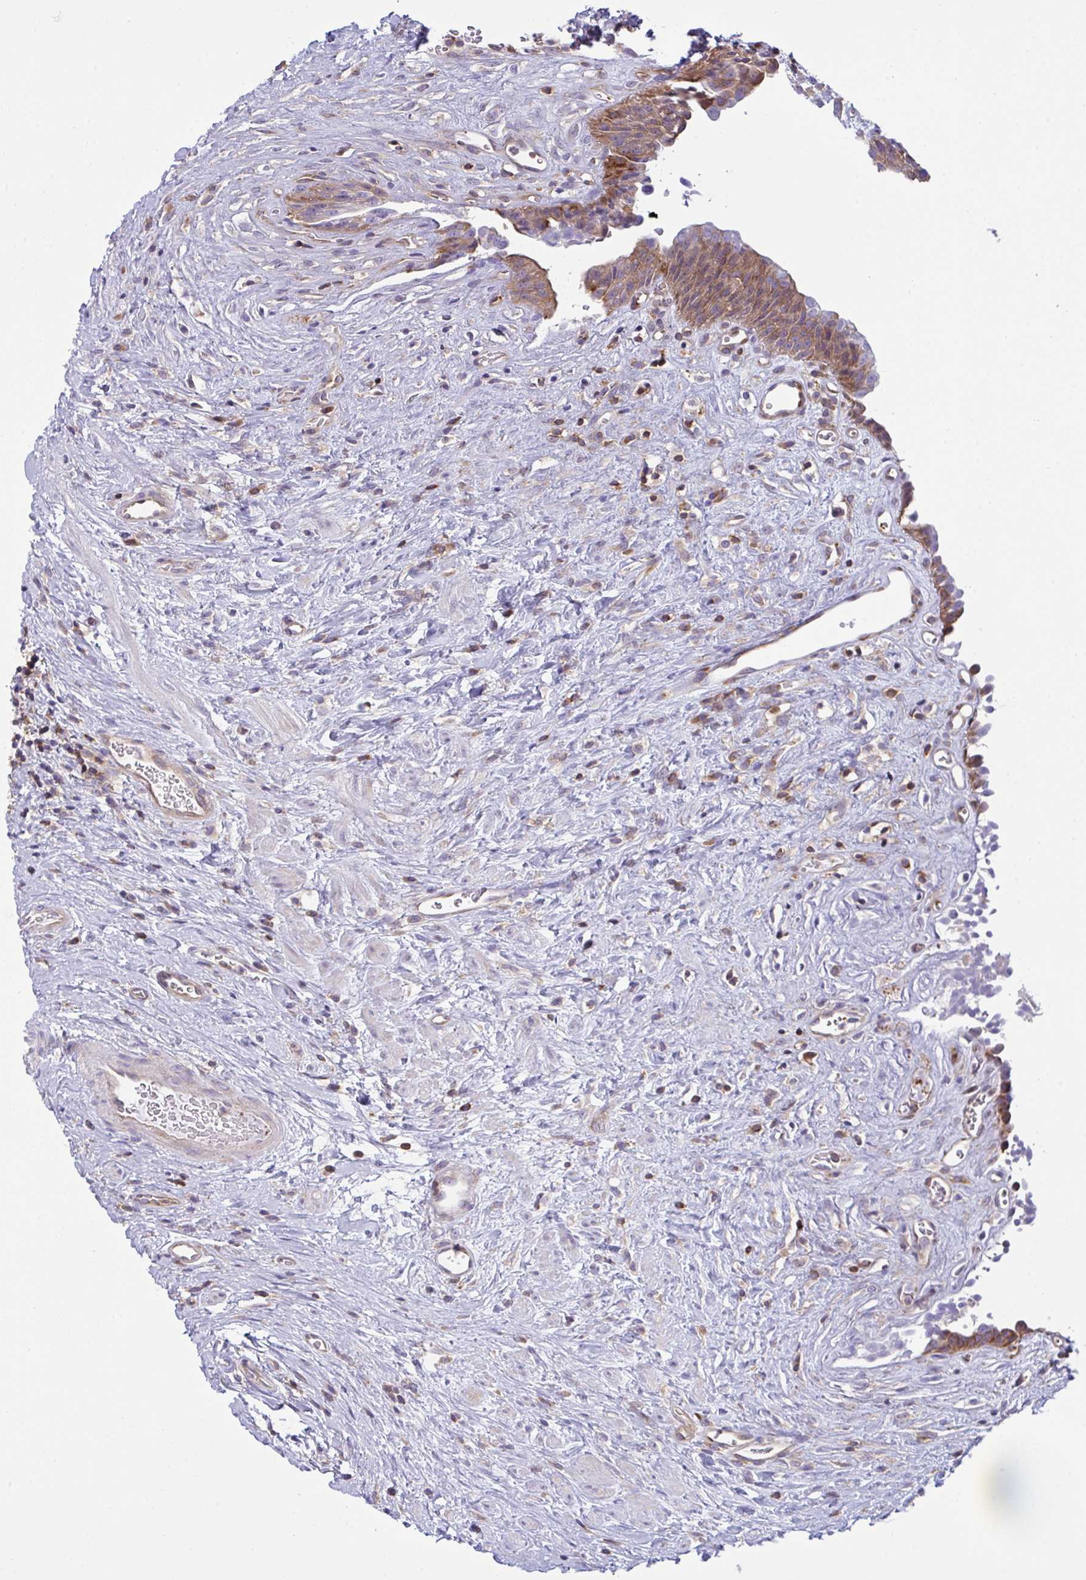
{"staining": {"intensity": "moderate", "quantity": "25%-75%", "location": "cytoplasmic/membranous"}, "tissue": "urinary bladder", "cell_type": "Urothelial cells", "image_type": "normal", "snomed": [{"axis": "morphology", "description": "Normal tissue, NOS"}, {"axis": "topography", "description": "Urinary bladder"}], "caption": "This photomicrograph reveals immunohistochemistry staining of unremarkable human urinary bladder, with medium moderate cytoplasmic/membranous expression in about 25%-75% of urothelial cells.", "gene": "TSC22D3", "patient": {"sex": "female", "age": 56}}